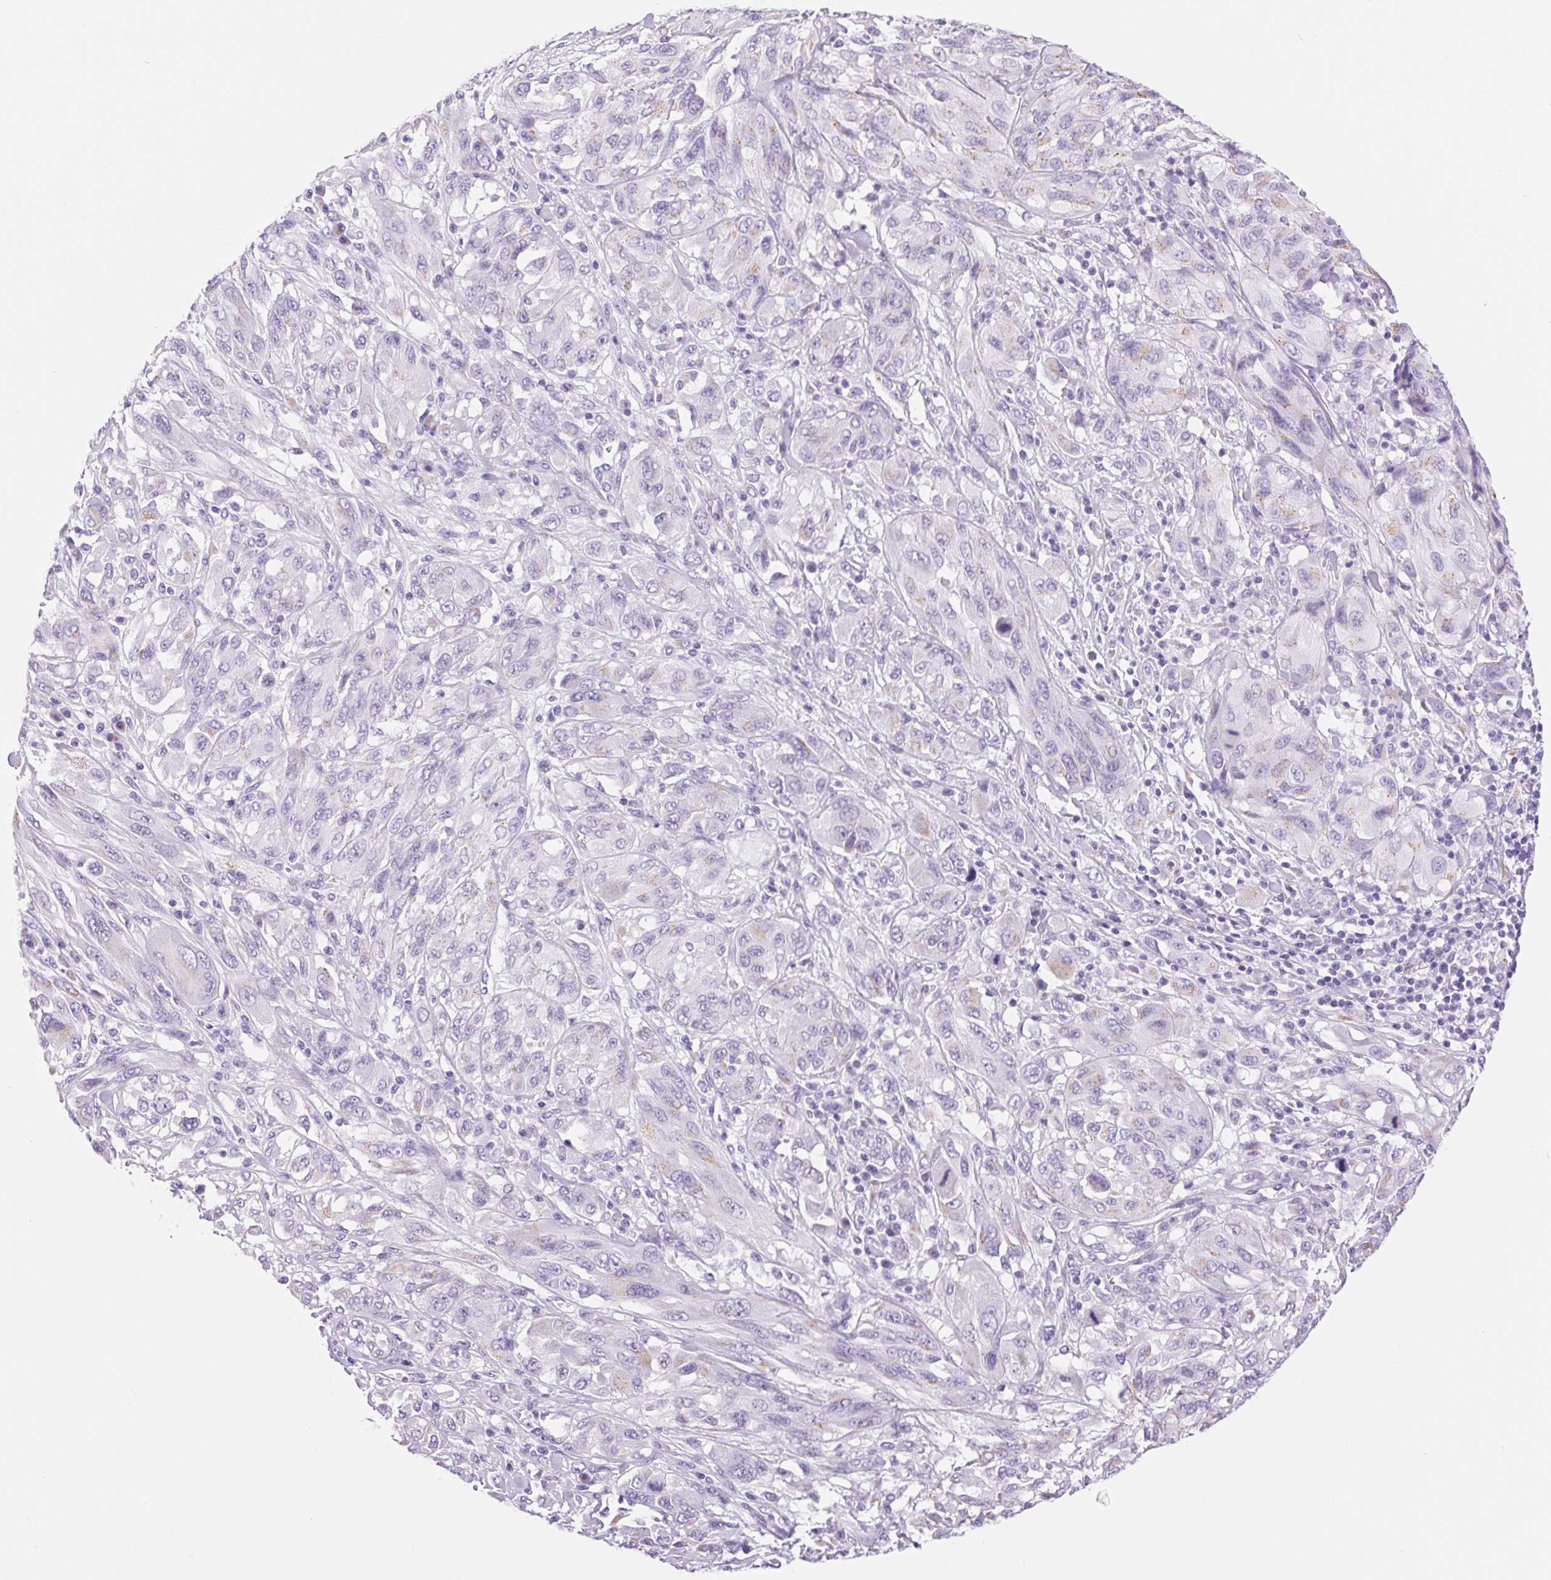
{"staining": {"intensity": "negative", "quantity": "none", "location": "none"}, "tissue": "melanoma", "cell_type": "Tumor cells", "image_type": "cancer", "snomed": [{"axis": "morphology", "description": "Malignant melanoma, NOS"}, {"axis": "topography", "description": "Skin"}], "caption": "Melanoma stained for a protein using IHC shows no positivity tumor cells.", "gene": "SERPINB3", "patient": {"sex": "female", "age": 91}}